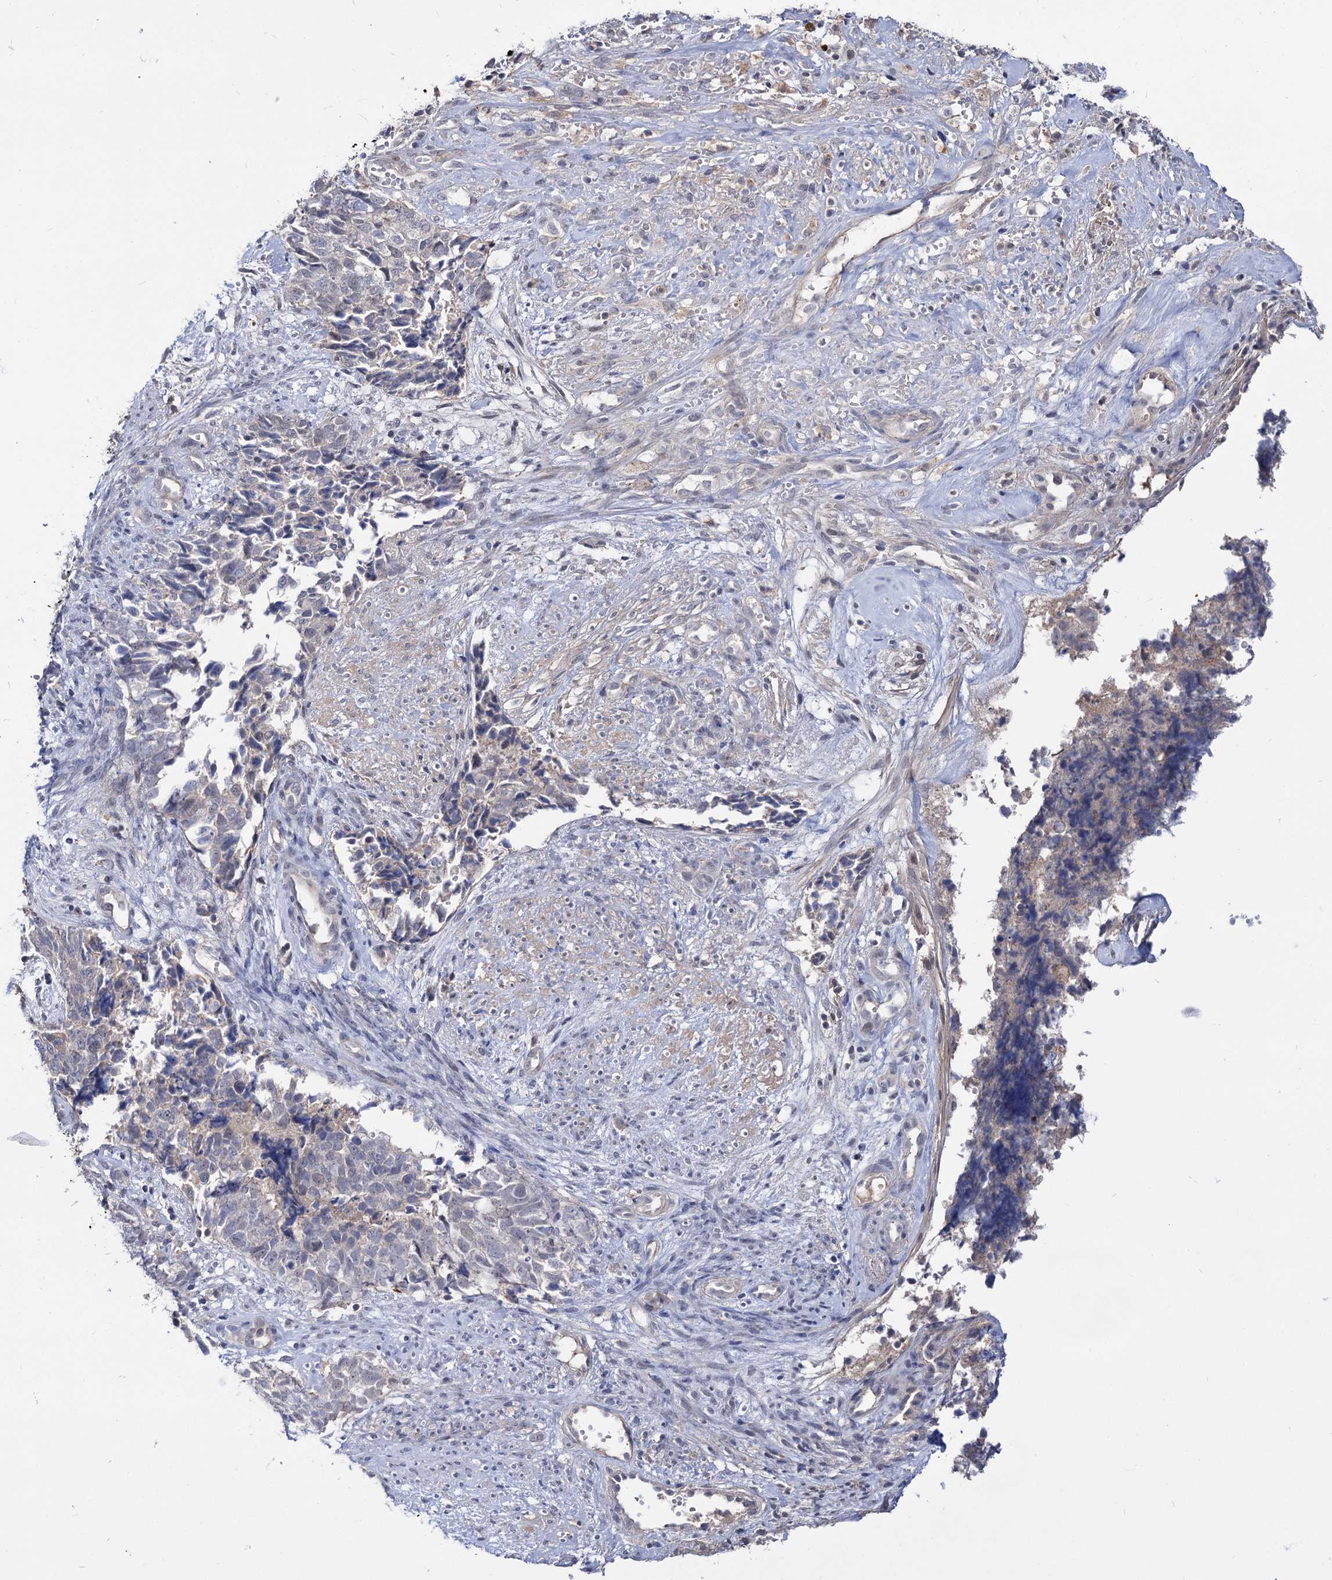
{"staining": {"intensity": "negative", "quantity": "none", "location": "none"}, "tissue": "cervical cancer", "cell_type": "Tumor cells", "image_type": "cancer", "snomed": [{"axis": "morphology", "description": "Squamous cell carcinoma, NOS"}, {"axis": "topography", "description": "Cervix"}], "caption": "Micrograph shows no protein expression in tumor cells of cervical cancer (squamous cell carcinoma) tissue.", "gene": "NEK10", "patient": {"sex": "female", "age": 63}}